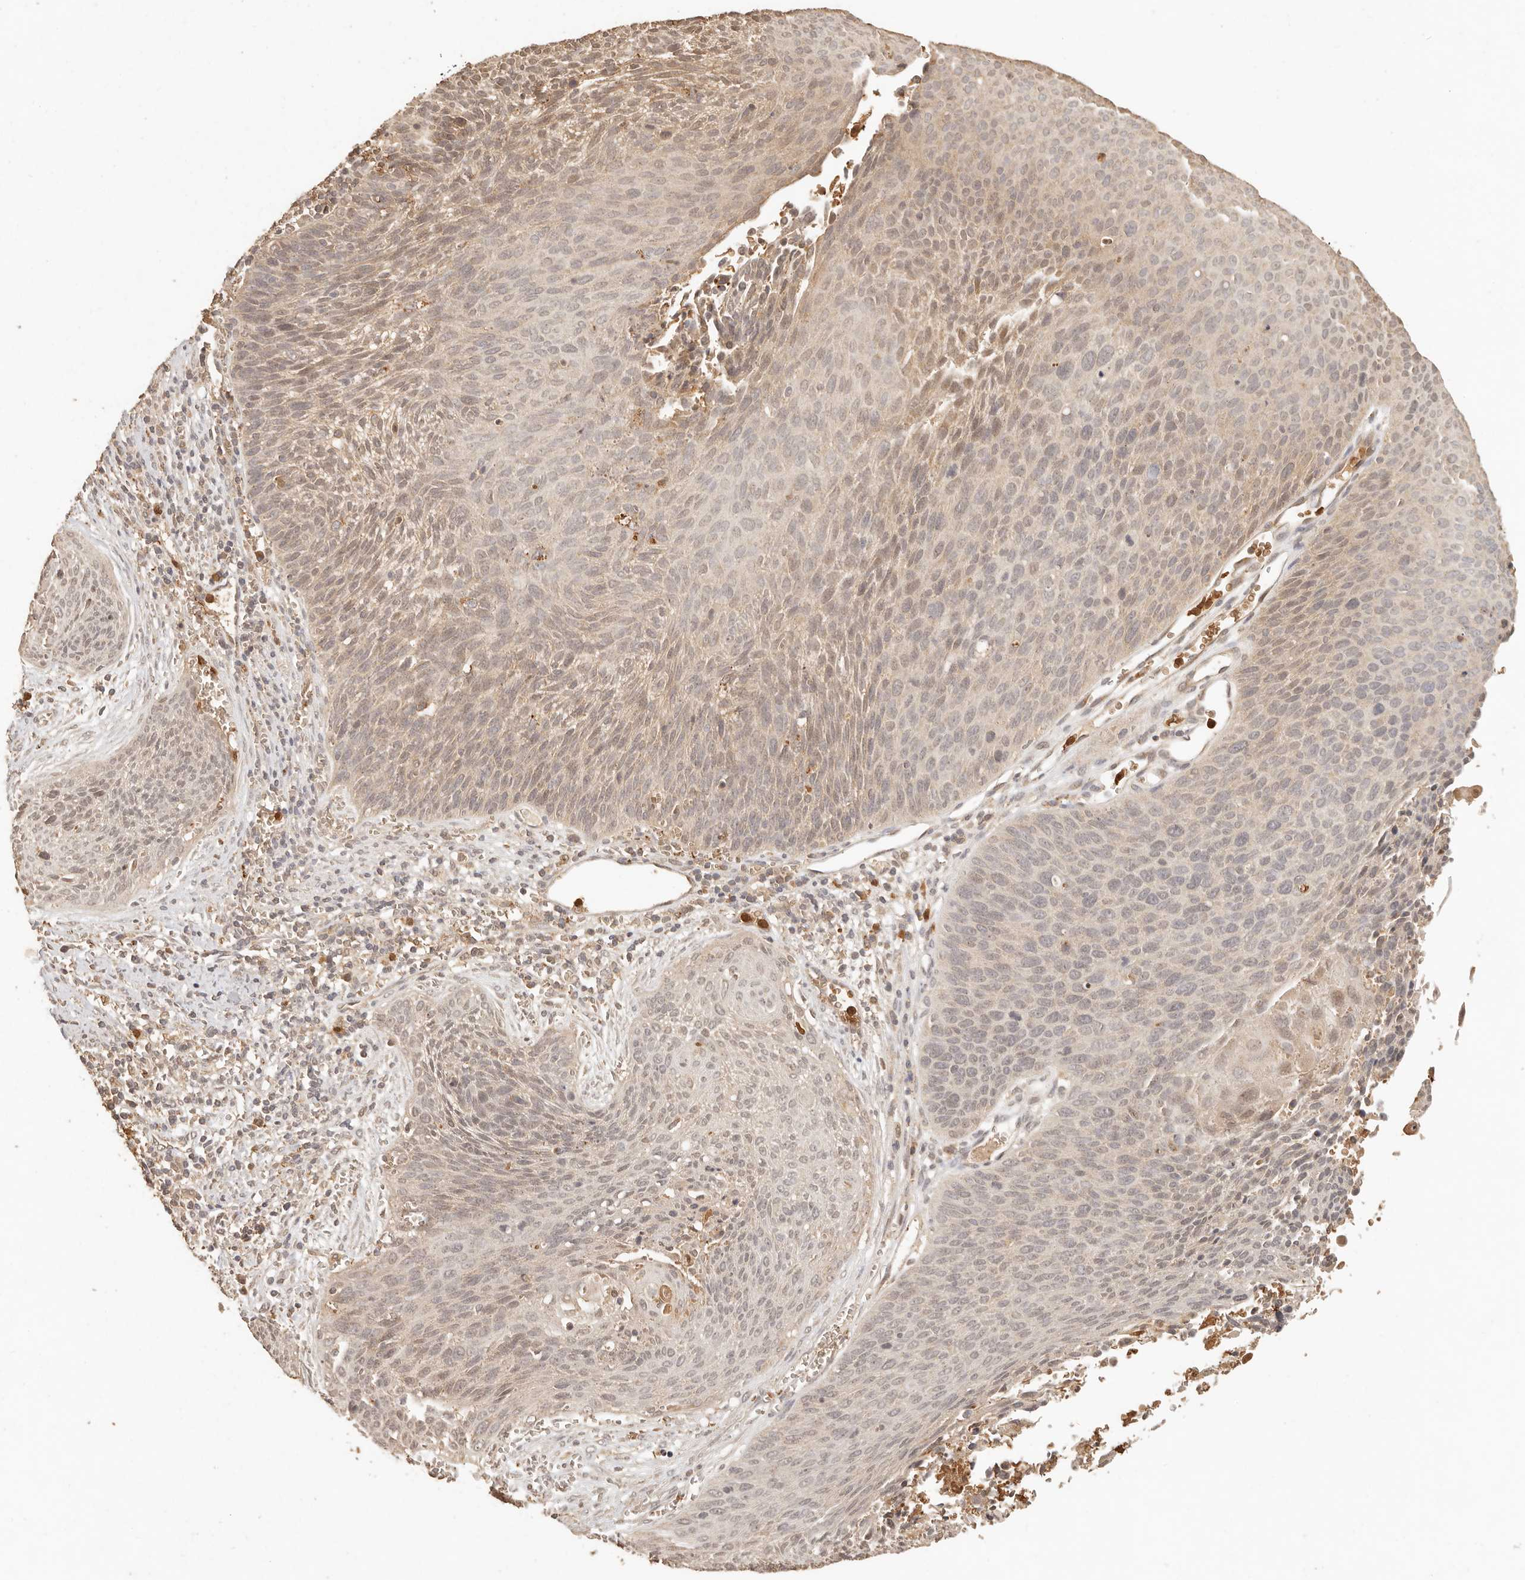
{"staining": {"intensity": "moderate", "quantity": "25%-75%", "location": "cytoplasmic/membranous,nuclear"}, "tissue": "cervical cancer", "cell_type": "Tumor cells", "image_type": "cancer", "snomed": [{"axis": "morphology", "description": "Squamous cell carcinoma, NOS"}, {"axis": "topography", "description": "Cervix"}], "caption": "Cervical squamous cell carcinoma tissue exhibits moderate cytoplasmic/membranous and nuclear staining in about 25%-75% of tumor cells, visualized by immunohistochemistry.", "gene": "INTS11", "patient": {"sex": "female", "age": 55}}